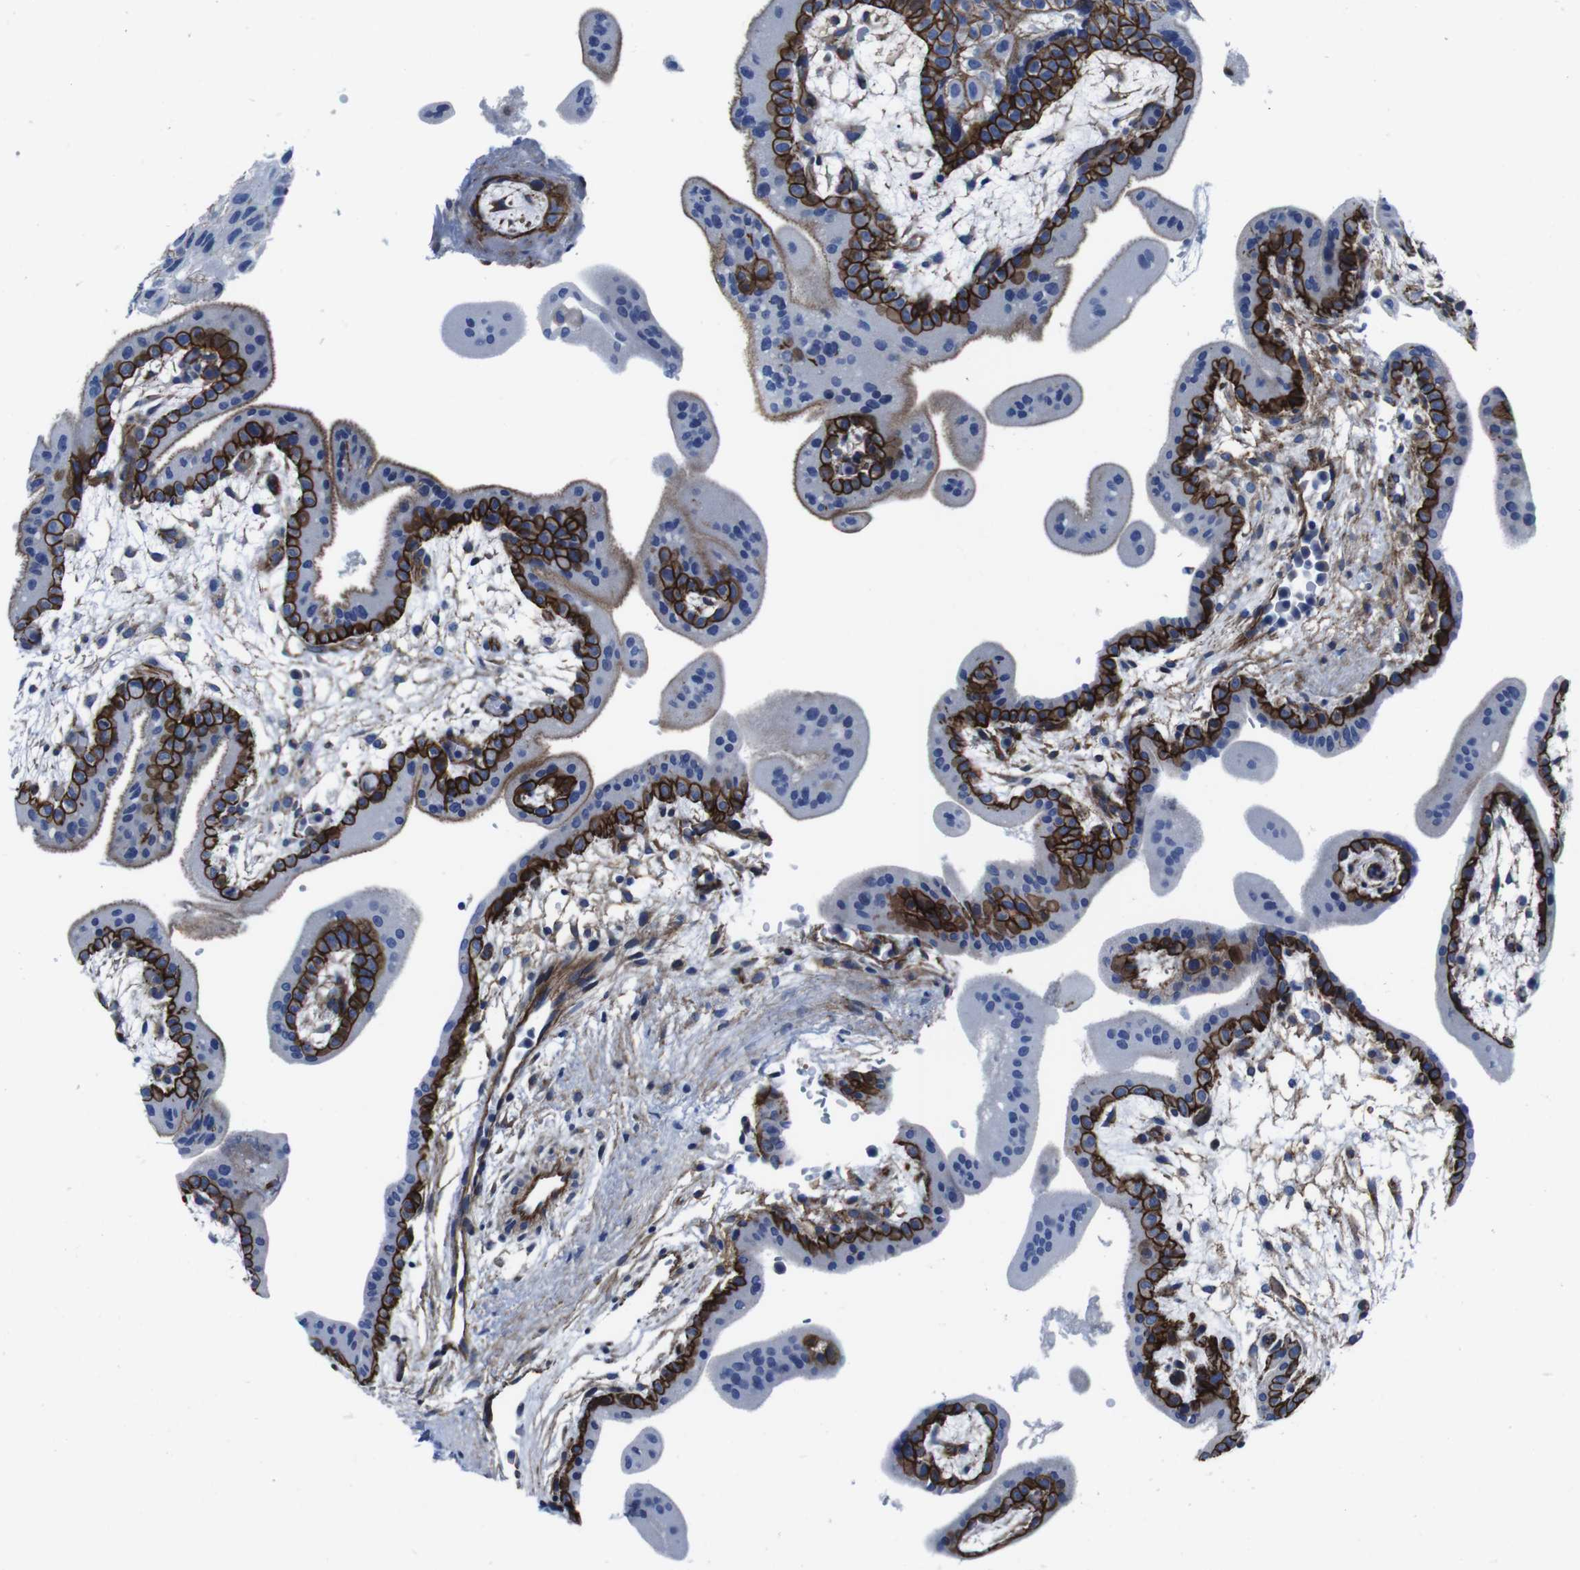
{"staining": {"intensity": "strong", "quantity": "25%-75%", "location": "cytoplasmic/membranous"}, "tissue": "placenta", "cell_type": "Trophoblastic cells", "image_type": "normal", "snomed": [{"axis": "morphology", "description": "Normal tissue, NOS"}, {"axis": "topography", "description": "Placenta"}], "caption": "A high-resolution photomicrograph shows immunohistochemistry staining of unremarkable placenta, which reveals strong cytoplasmic/membranous expression in about 25%-75% of trophoblastic cells.", "gene": "NUMB", "patient": {"sex": "female", "age": 35}}